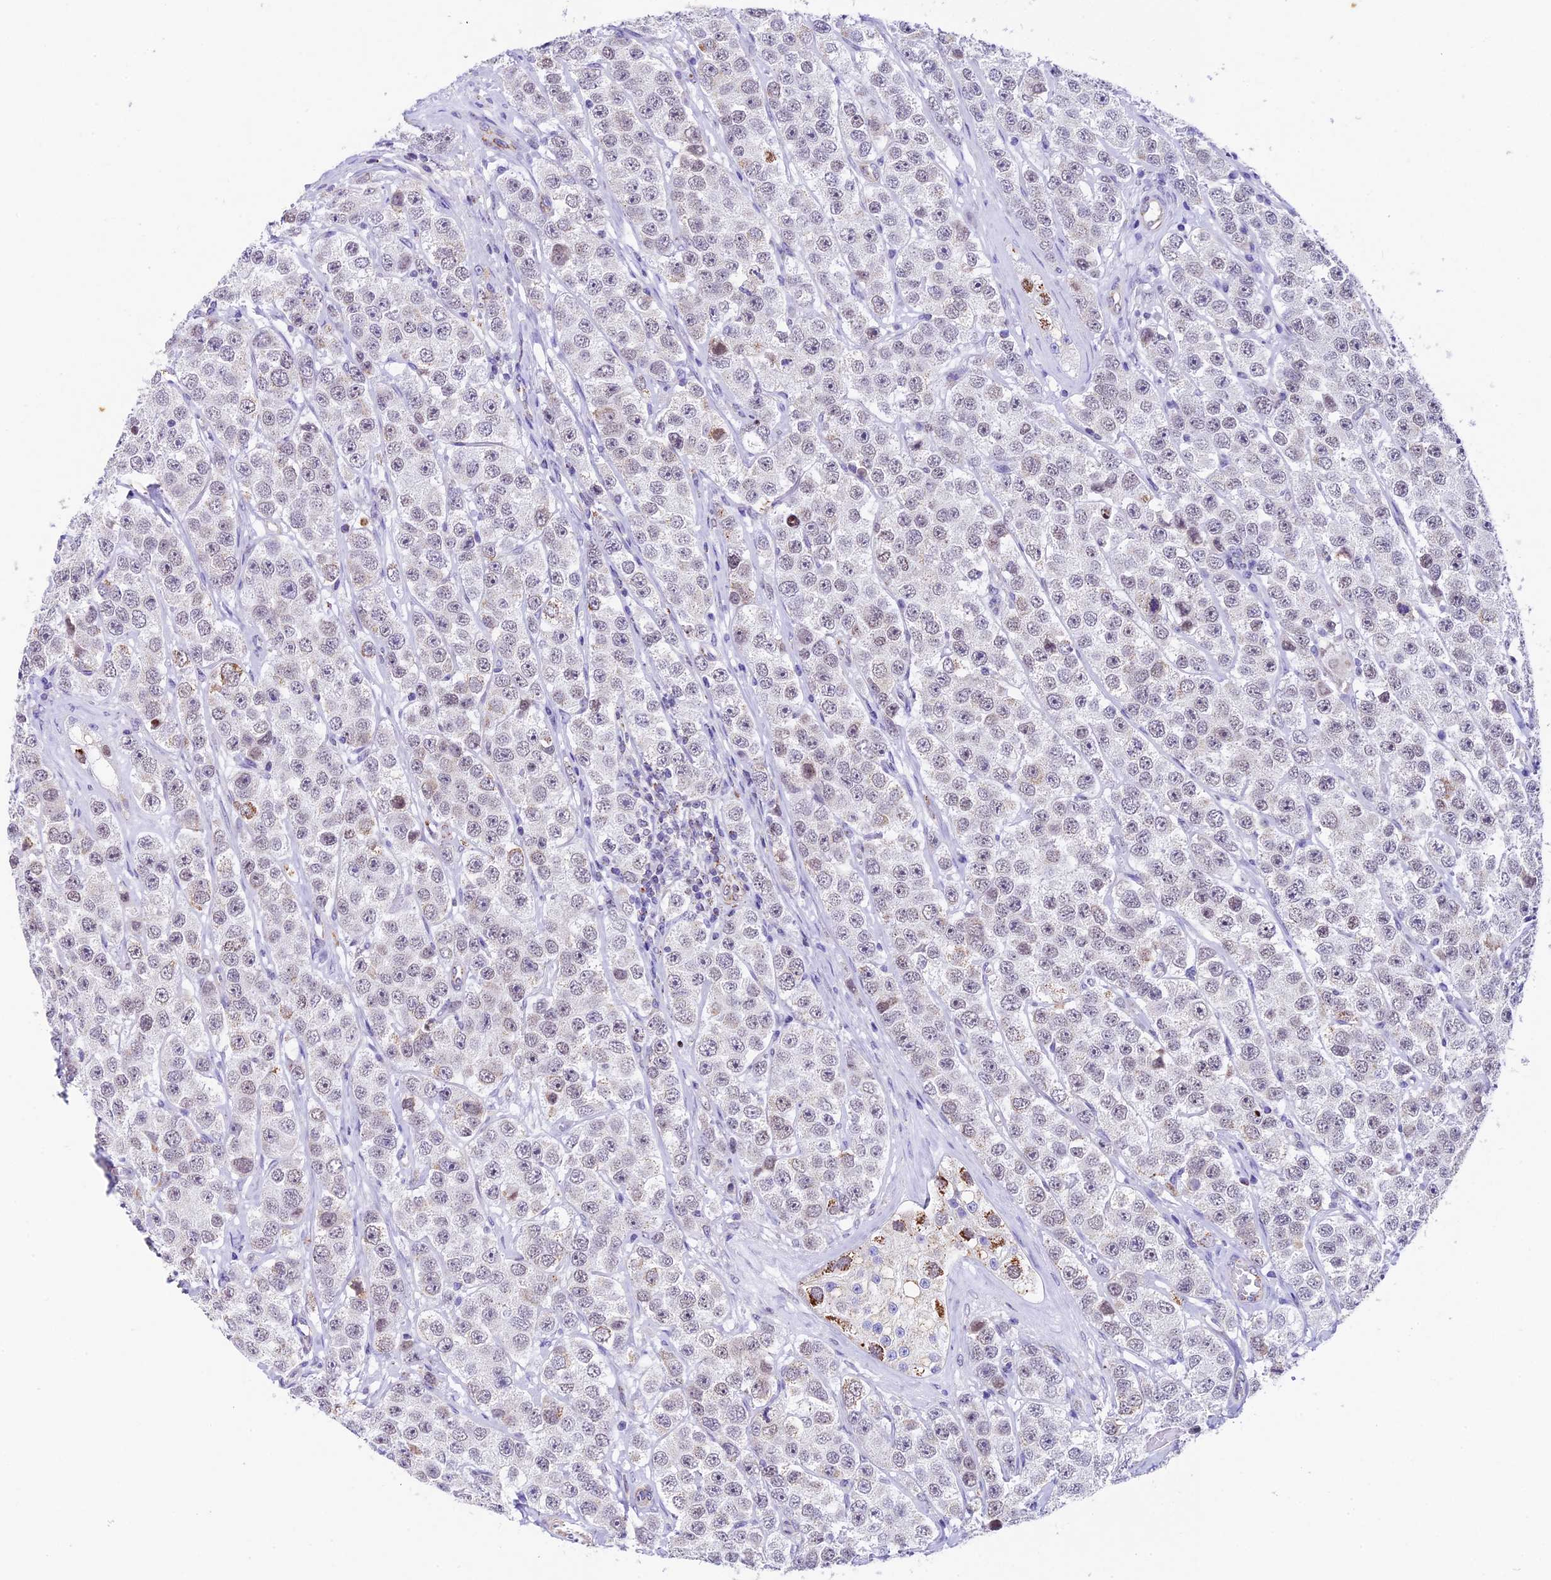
{"staining": {"intensity": "negative", "quantity": "none", "location": "none"}, "tissue": "testis cancer", "cell_type": "Tumor cells", "image_type": "cancer", "snomed": [{"axis": "morphology", "description": "Seminoma, NOS"}, {"axis": "topography", "description": "Testis"}], "caption": "This is a photomicrograph of immunohistochemistry (IHC) staining of seminoma (testis), which shows no staining in tumor cells.", "gene": "TFAM", "patient": {"sex": "male", "age": 28}}